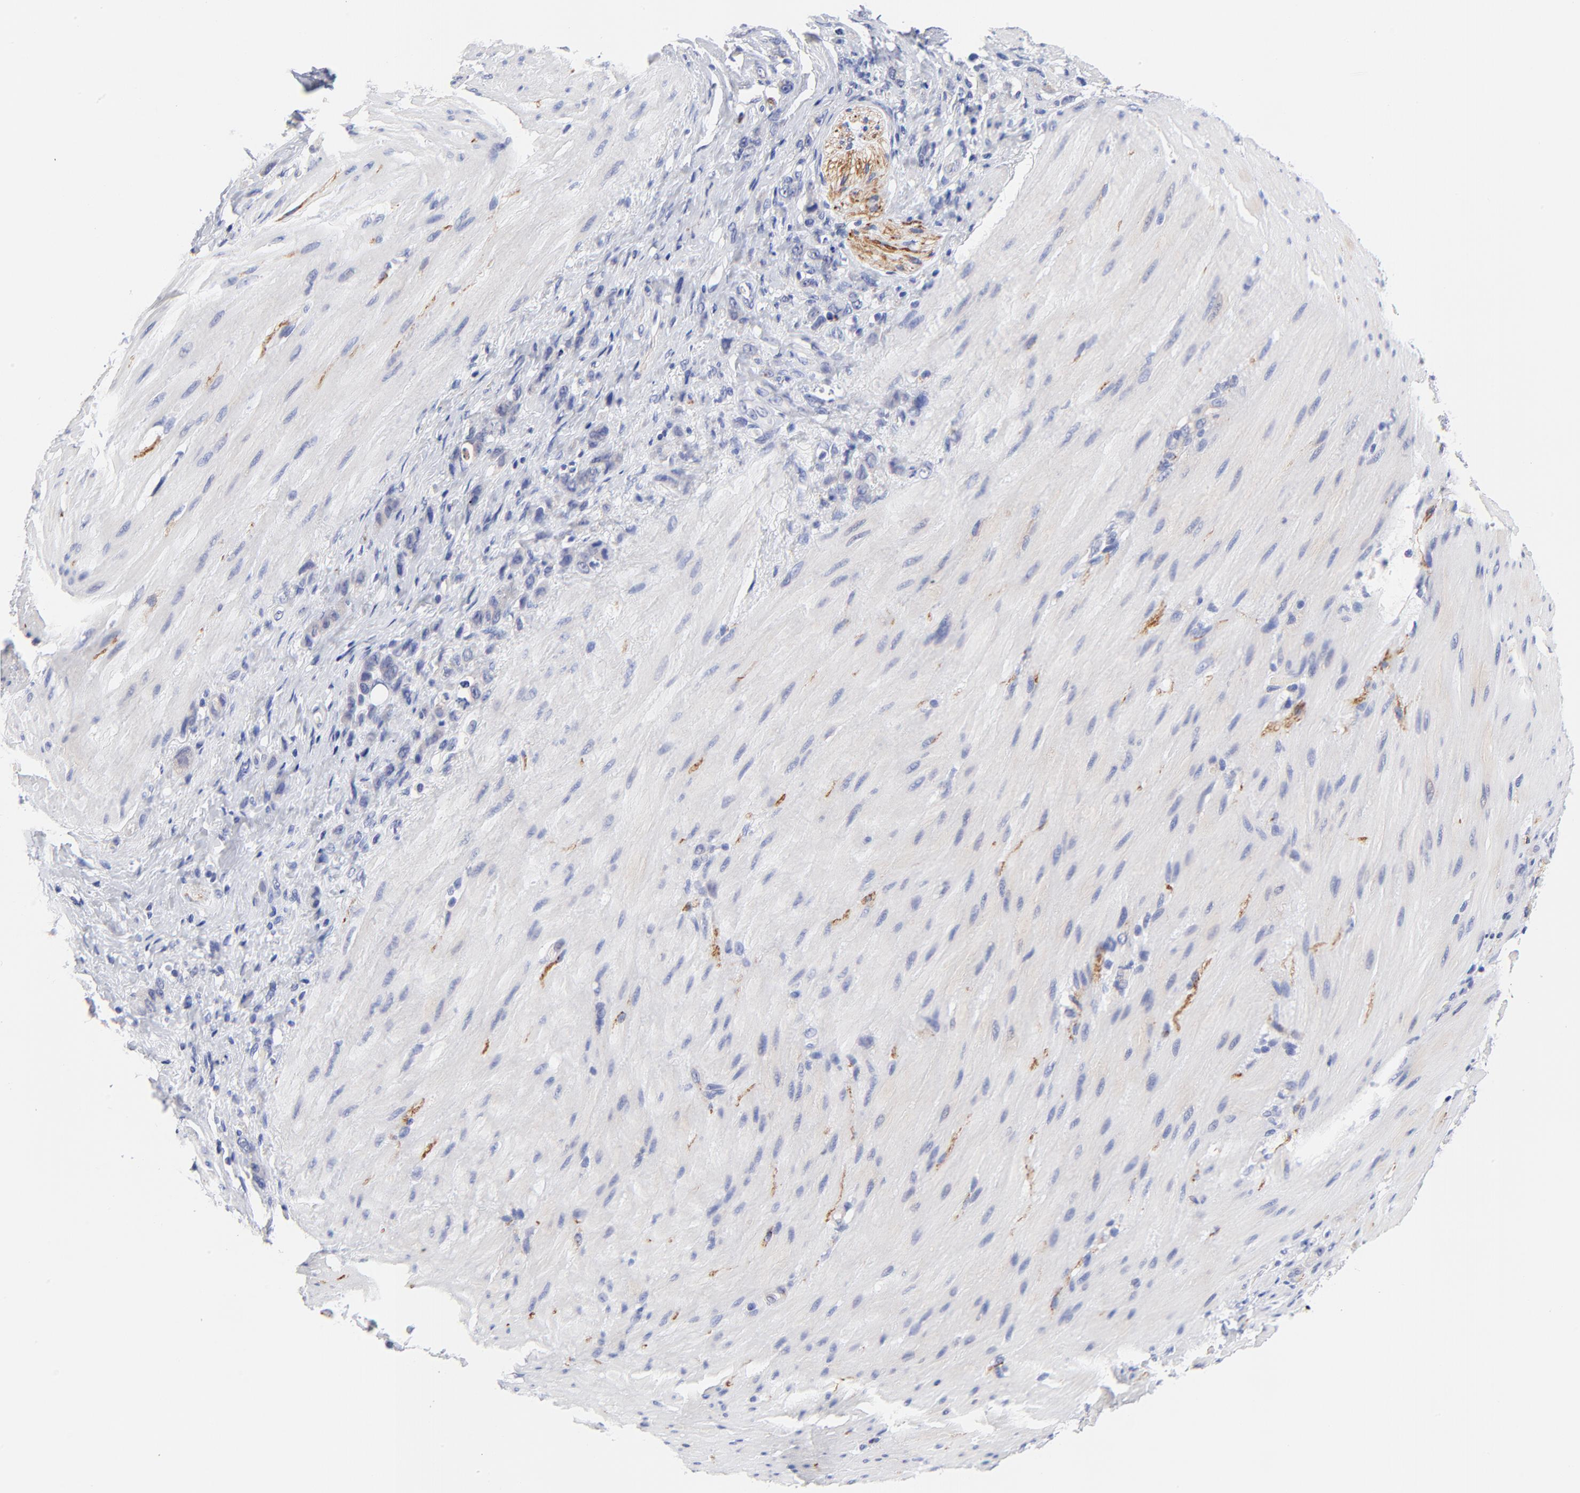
{"staining": {"intensity": "negative", "quantity": "none", "location": "none"}, "tissue": "stomach cancer", "cell_type": "Tumor cells", "image_type": "cancer", "snomed": [{"axis": "morphology", "description": "Normal tissue, NOS"}, {"axis": "morphology", "description": "Adenocarcinoma, NOS"}, {"axis": "topography", "description": "Stomach"}], "caption": "Tumor cells show no significant protein staining in stomach adenocarcinoma.", "gene": "FAM117B", "patient": {"sex": "male", "age": 82}}